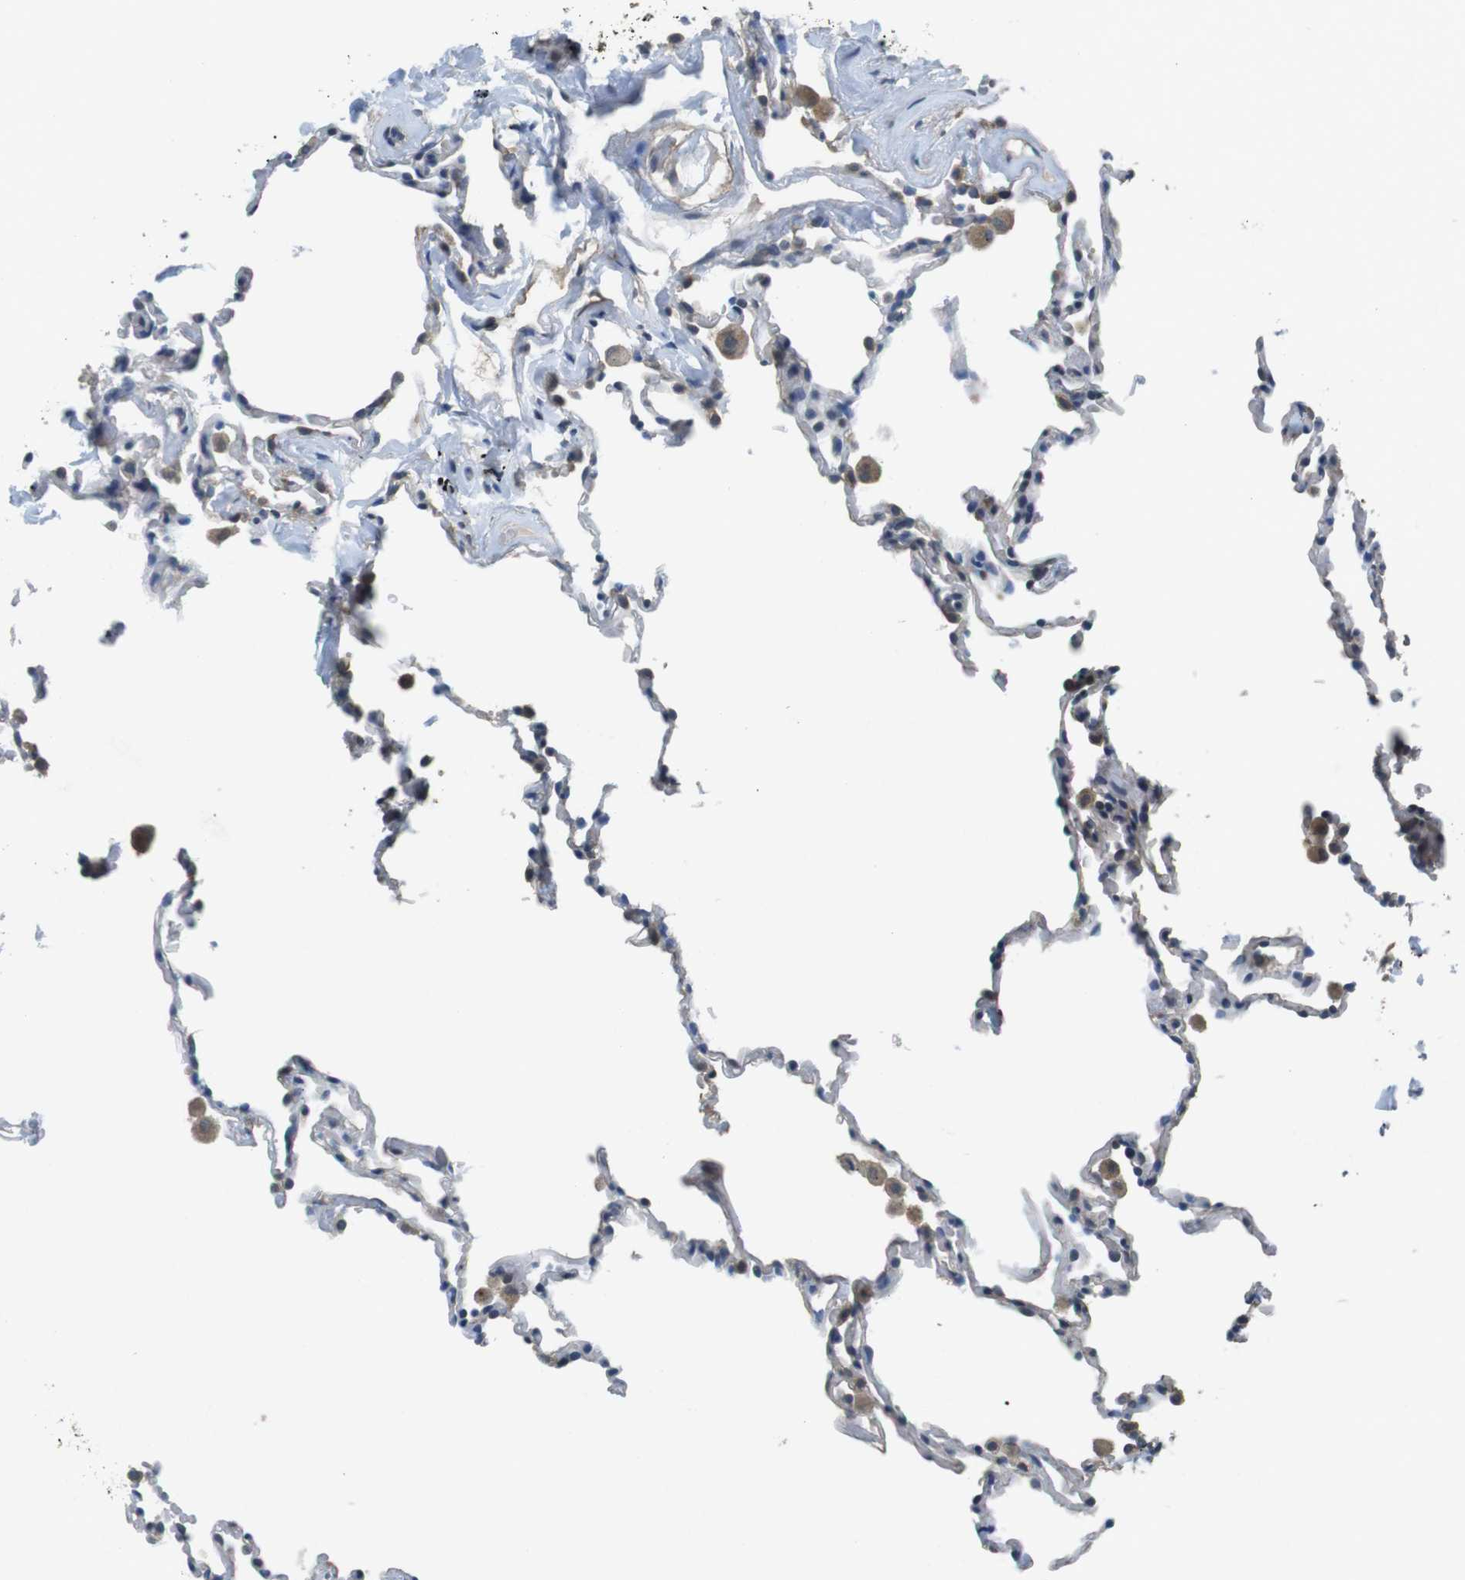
{"staining": {"intensity": "weak", "quantity": "<25%", "location": "cytoplasmic/membranous"}, "tissue": "lung", "cell_type": "Alveolar cells", "image_type": "normal", "snomed": [{"axis": "morphology", "description": "Normal tissue, NOS"}, {"axis": "morphology", "description": "Soft tissue tumor metastatic"}, {"axis": "topography", "description": "Lung"}], "caption": "Immunohistochemistry of normal lung reveals no expression in alveolar cells.", "gene": "CLDN7", "patient": {"sex": "male", "age": 59}}